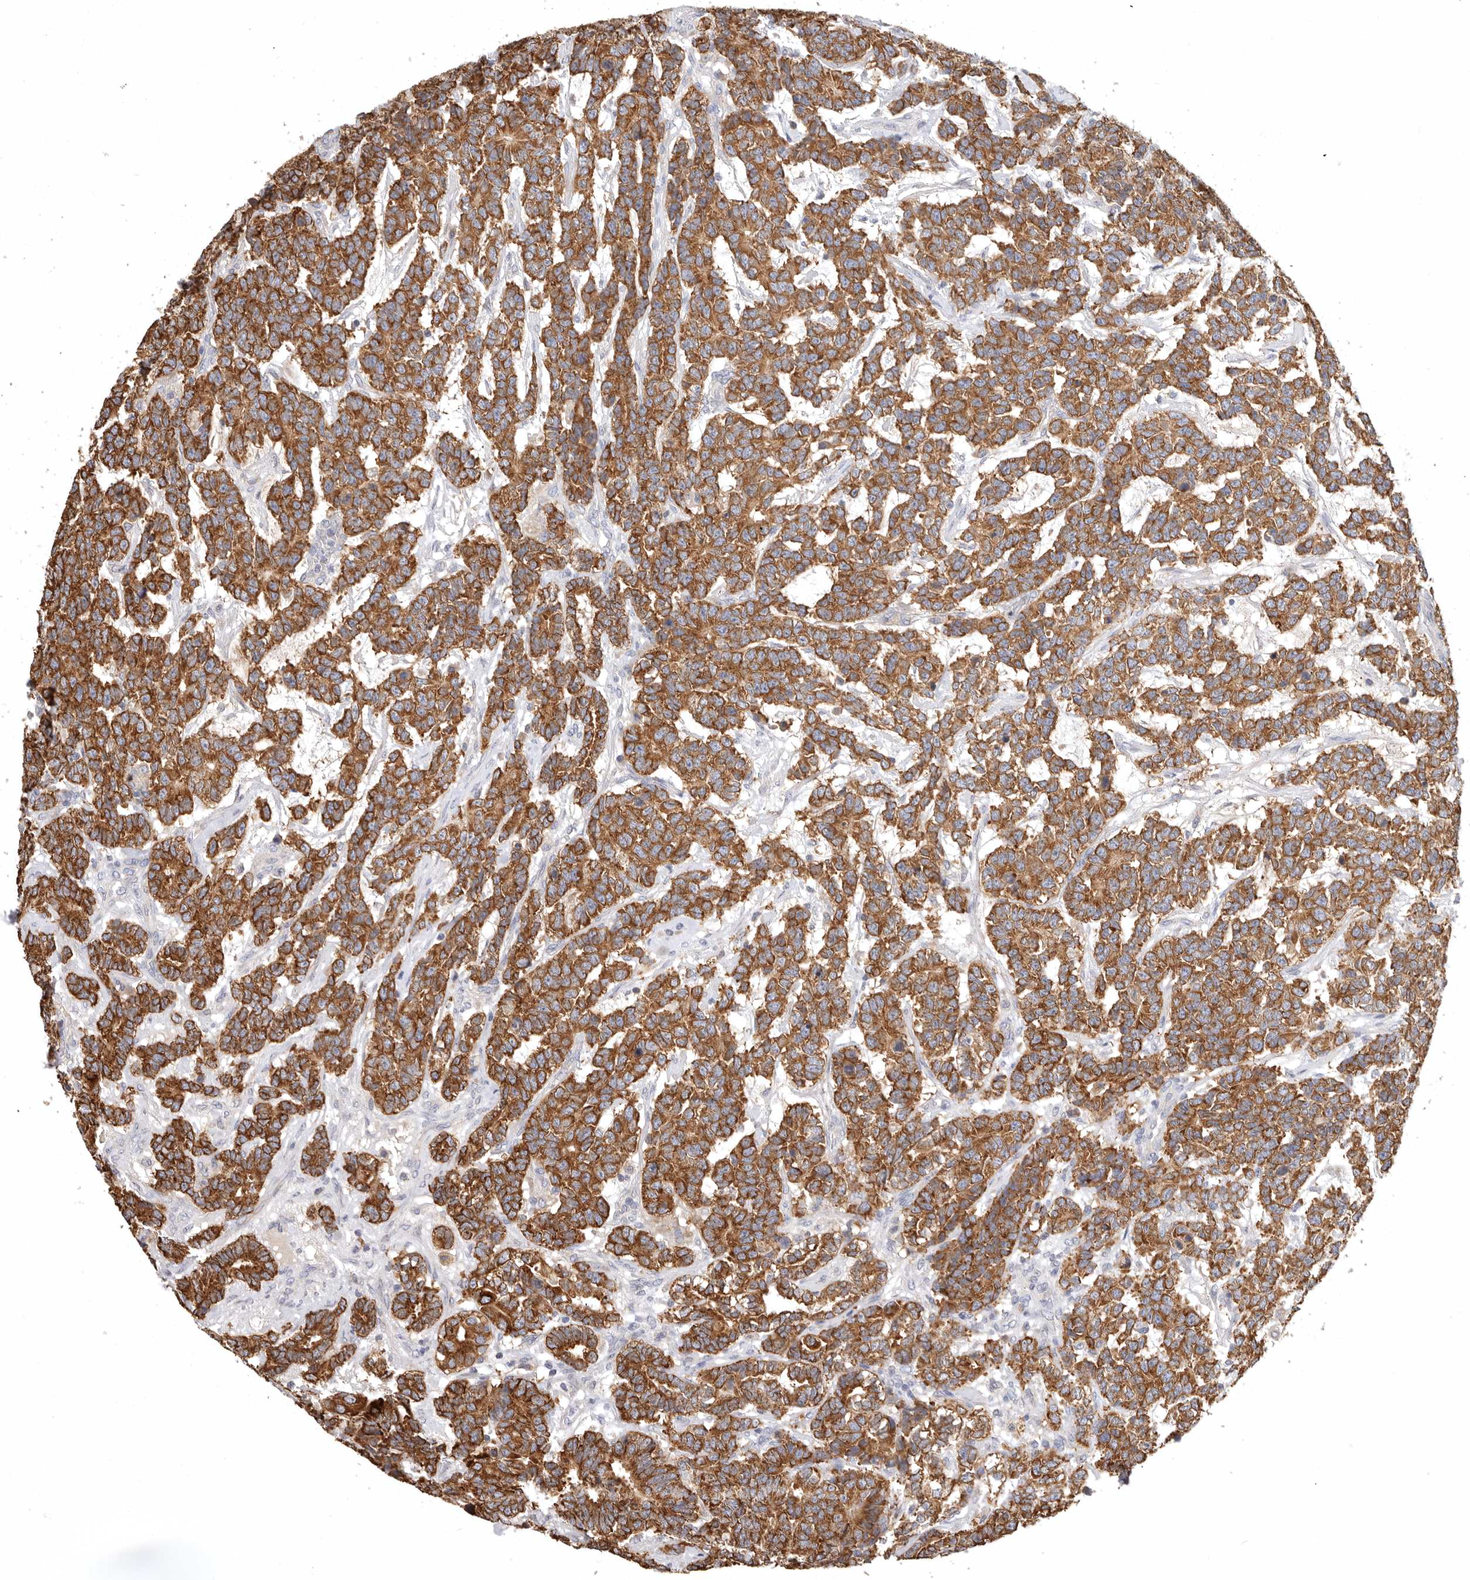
{"staining": {"intensity": "moderate", "quantity": ">75%", "location": "cytoplasmic/membranous"}, "tissue": "testis cancer", "cell_type": "Tumor cells", "image_type": "cancer", "snomed": [{"axis": "morphology", "description": "Carcinoma, Embryonal, NOS"}, {"axis": "topography", "description": "Testis"}], "caption": "A brown stain shows moderate cytoplasmic/membranous expression of a protein in testis cancer tumor cells.", "gene": "TFB2M", "patient": {"sex": "male", "age": 26}}